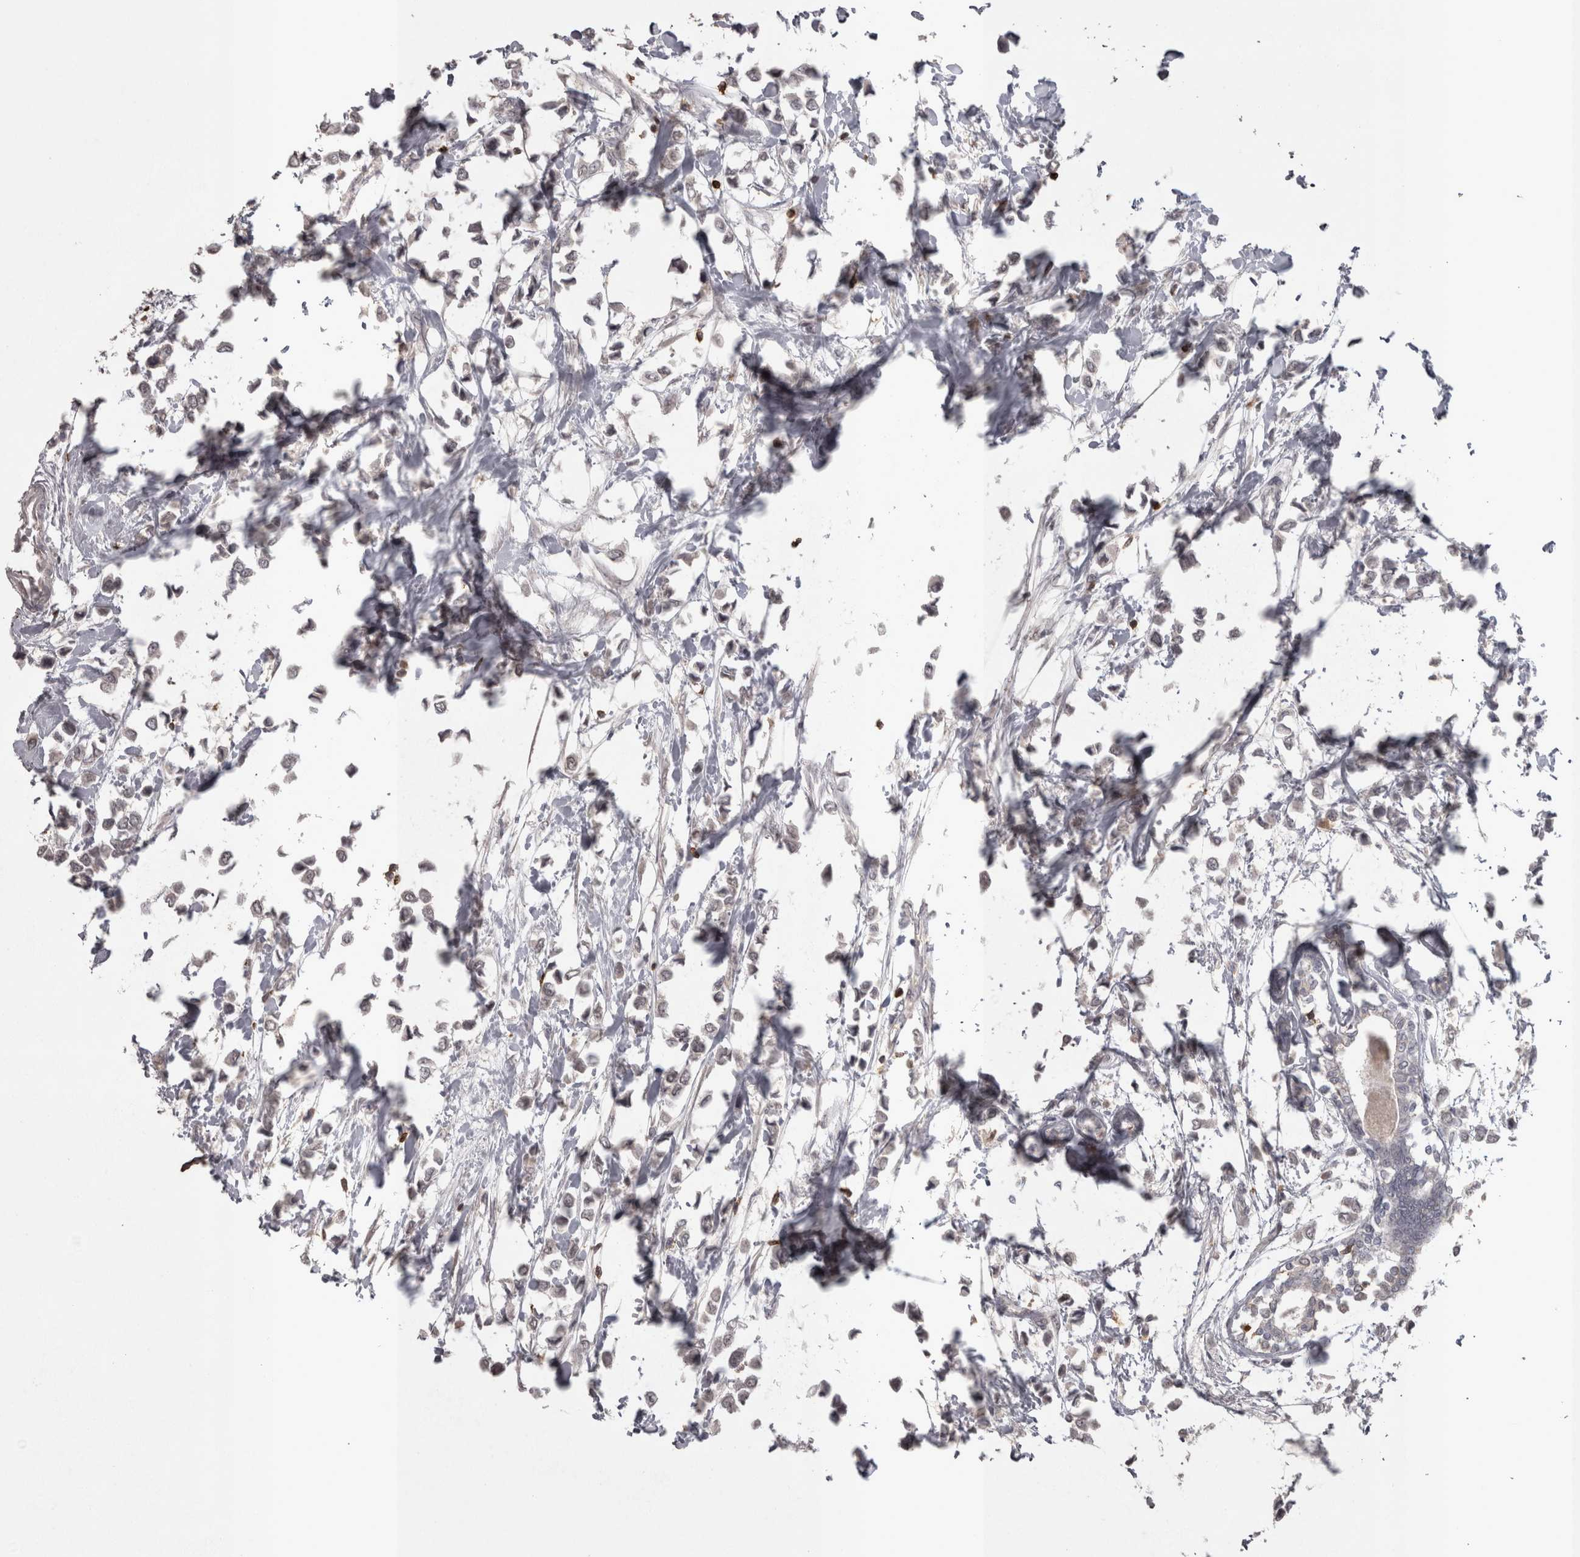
{"staining": {"intensity": "negative", "quantity": "none", "location": "none"}, "tissue": "breast cancer", "cell_type": "Tumor cells", "image_type": "cancer", "snomed": [{"axis": "morphology", "description": "Lobular carcinoma"}, {"axis": "topography", "description": "Breast"}], "caption": "An immunohistochemistry photomicrograph of breast lobular carcinoma is shown. There is no staining in tumor cells of breast lobular carcinoma. The staining is performed using DAB (3,3'-diaminobenzidine) brown chromogen with nuclei counter-stained in using hematoxylin.", "gene": "SKAP1", "patient": {"sex": "female", "age": 51}}